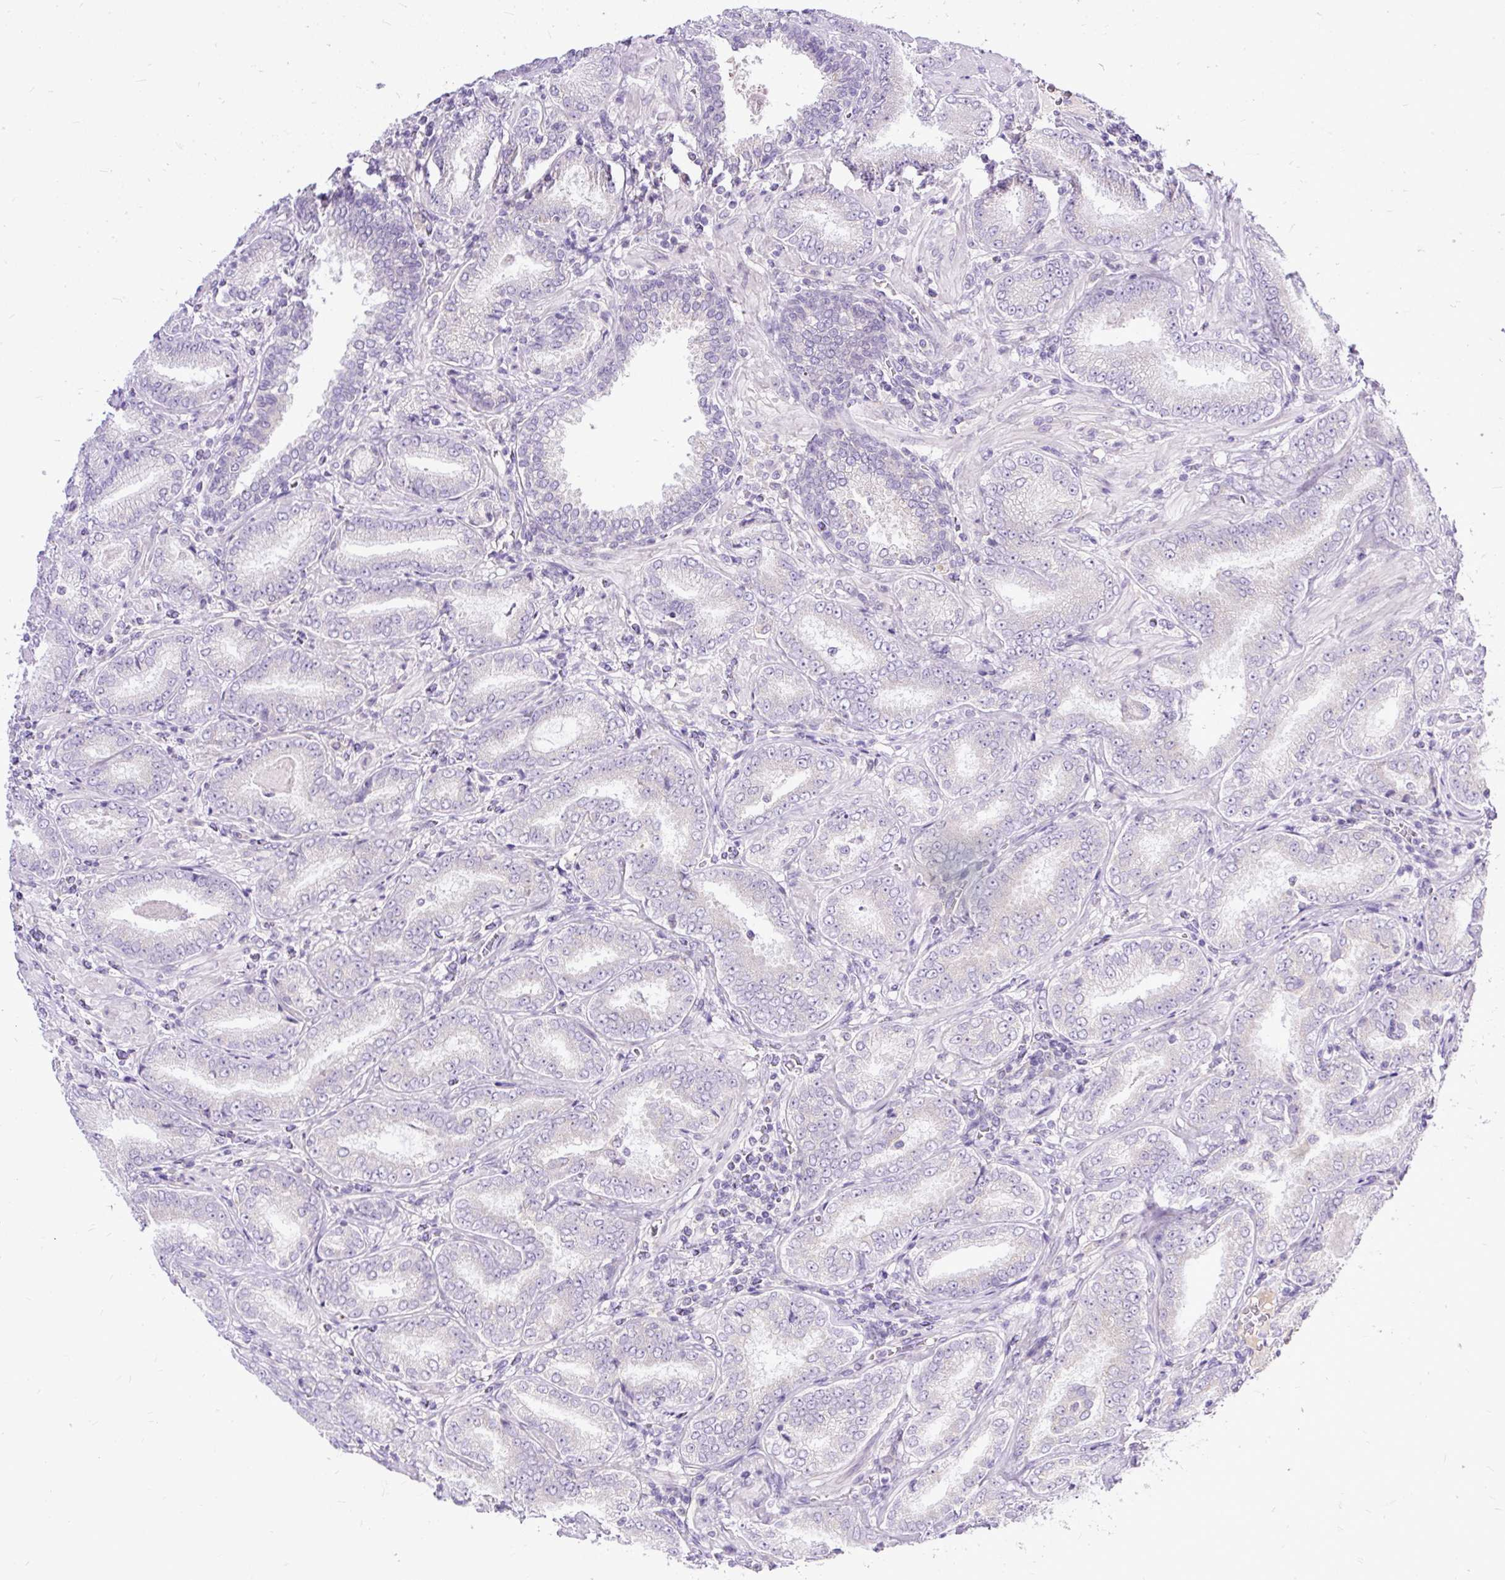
{"staining": {"intensity": "negative", "quantity": "none", "location": "none"}, "tissue": "prostate cancer", "cell_type": "Tumor cells", "image_type": "cancer", "snomed": [{"axis": "morphology", "description": "Adenocarcinoma, High grade"}, {"axis": "topography", "description": "Prostate"}], "caption": "Protein analysis of high-grade adenocarcinoma (prostate) reveals no significant positivity in tumor cells.", "gene": "AMFR", "patient": {"sex": "male", "age": 72}}